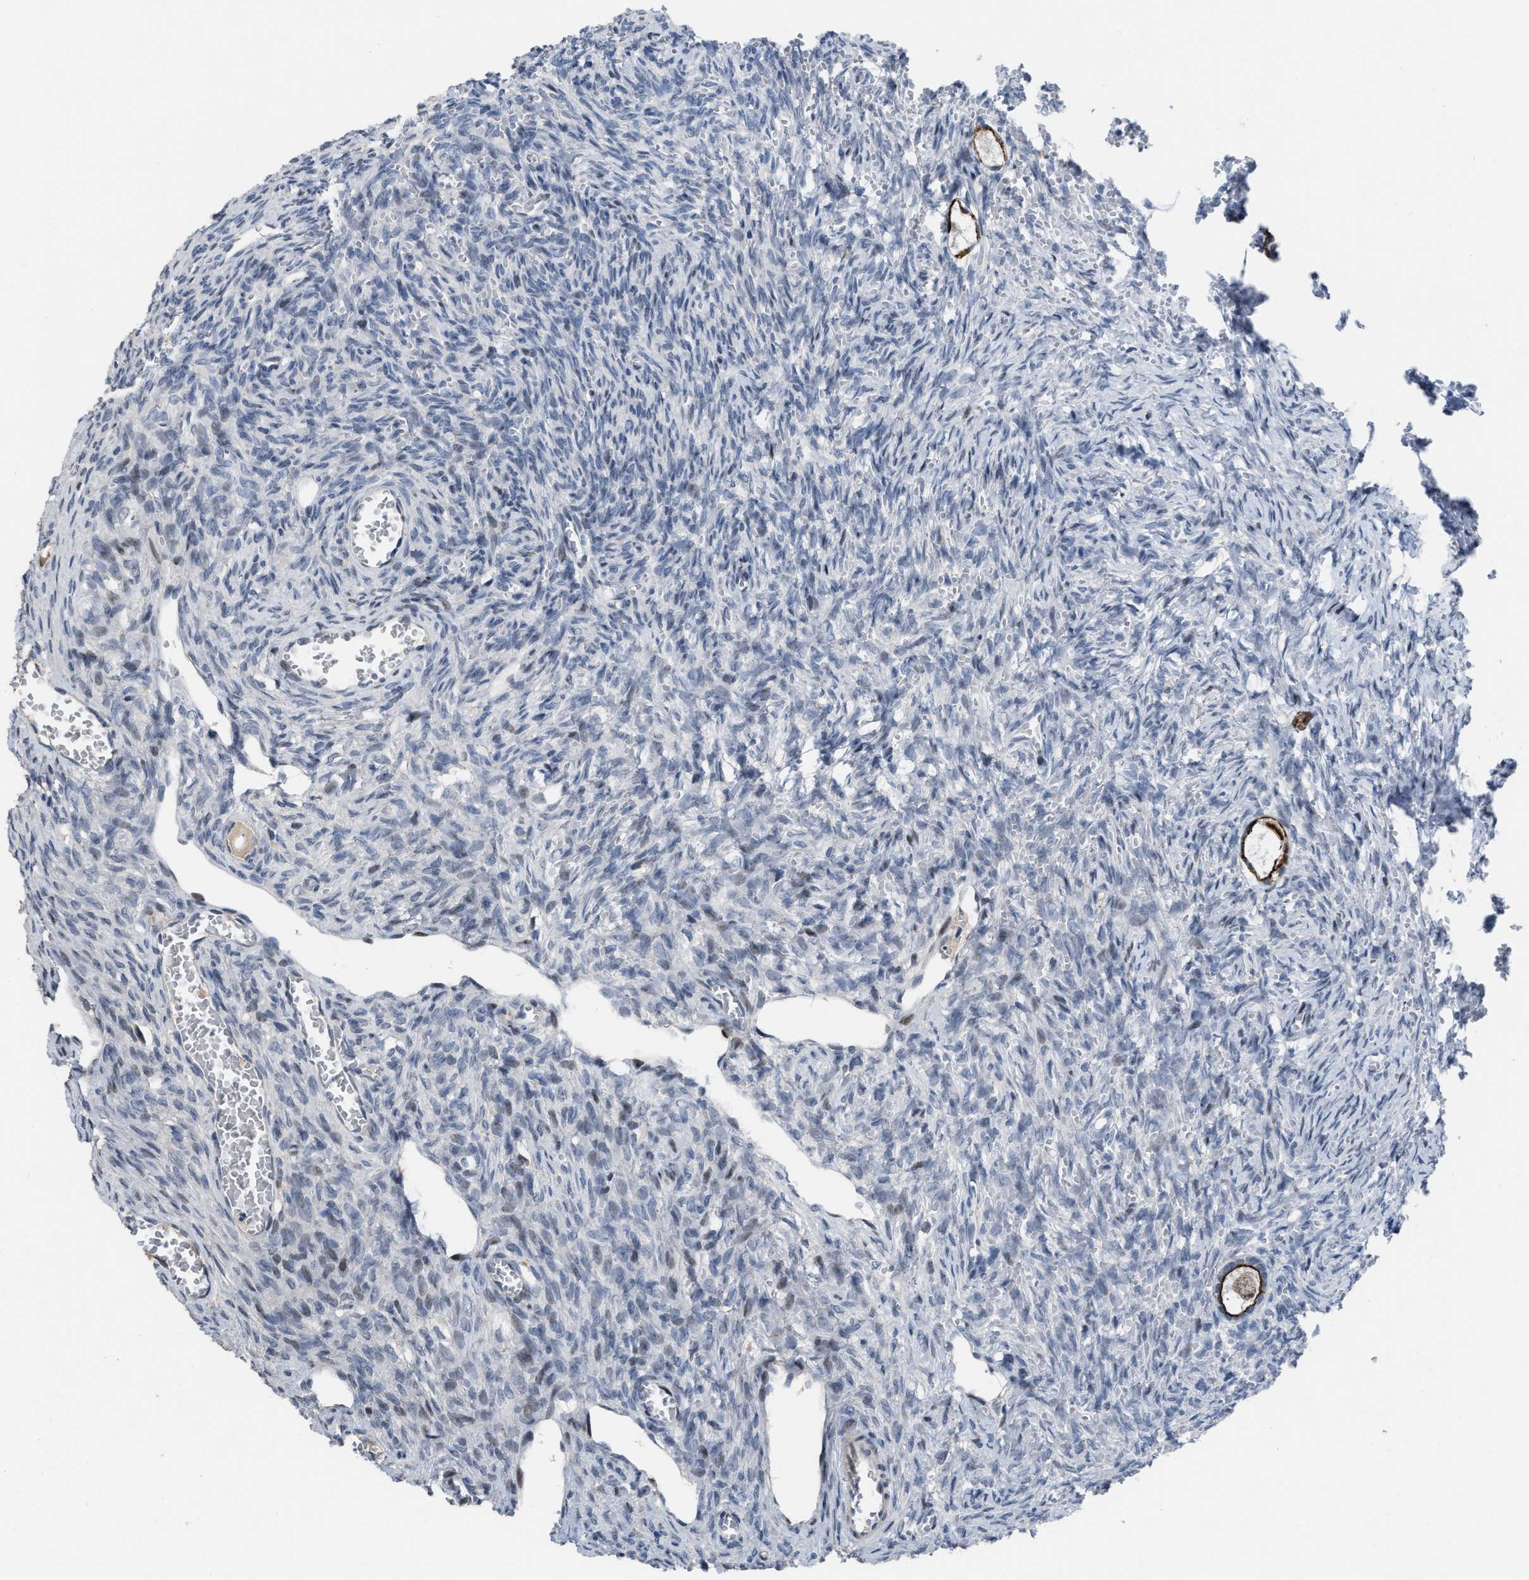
{"staining": {"intensity": "strong", "quantity": "25%-75%", "location": "cytoplasmic/membranous,nuclear"}, "tissue": "ovary", "cell_type": "Follicle cells", "image_type": "normal", "snomed": [{"axis": "morphology", "description": "Normal tissue, NOS"}, {"axis": "topography", "description": "Ovary"}], "caption": "Immunohistochemistry (IHC) micrograph of normal ovary stained for a protein (brown), which reveals high levels of strong cytoplasmic/membranous,nuclear expression in approximately 25%-75% of follicle cells.", "gene": "SETDB1", "patient": {"sex": "female", "age": 27}}